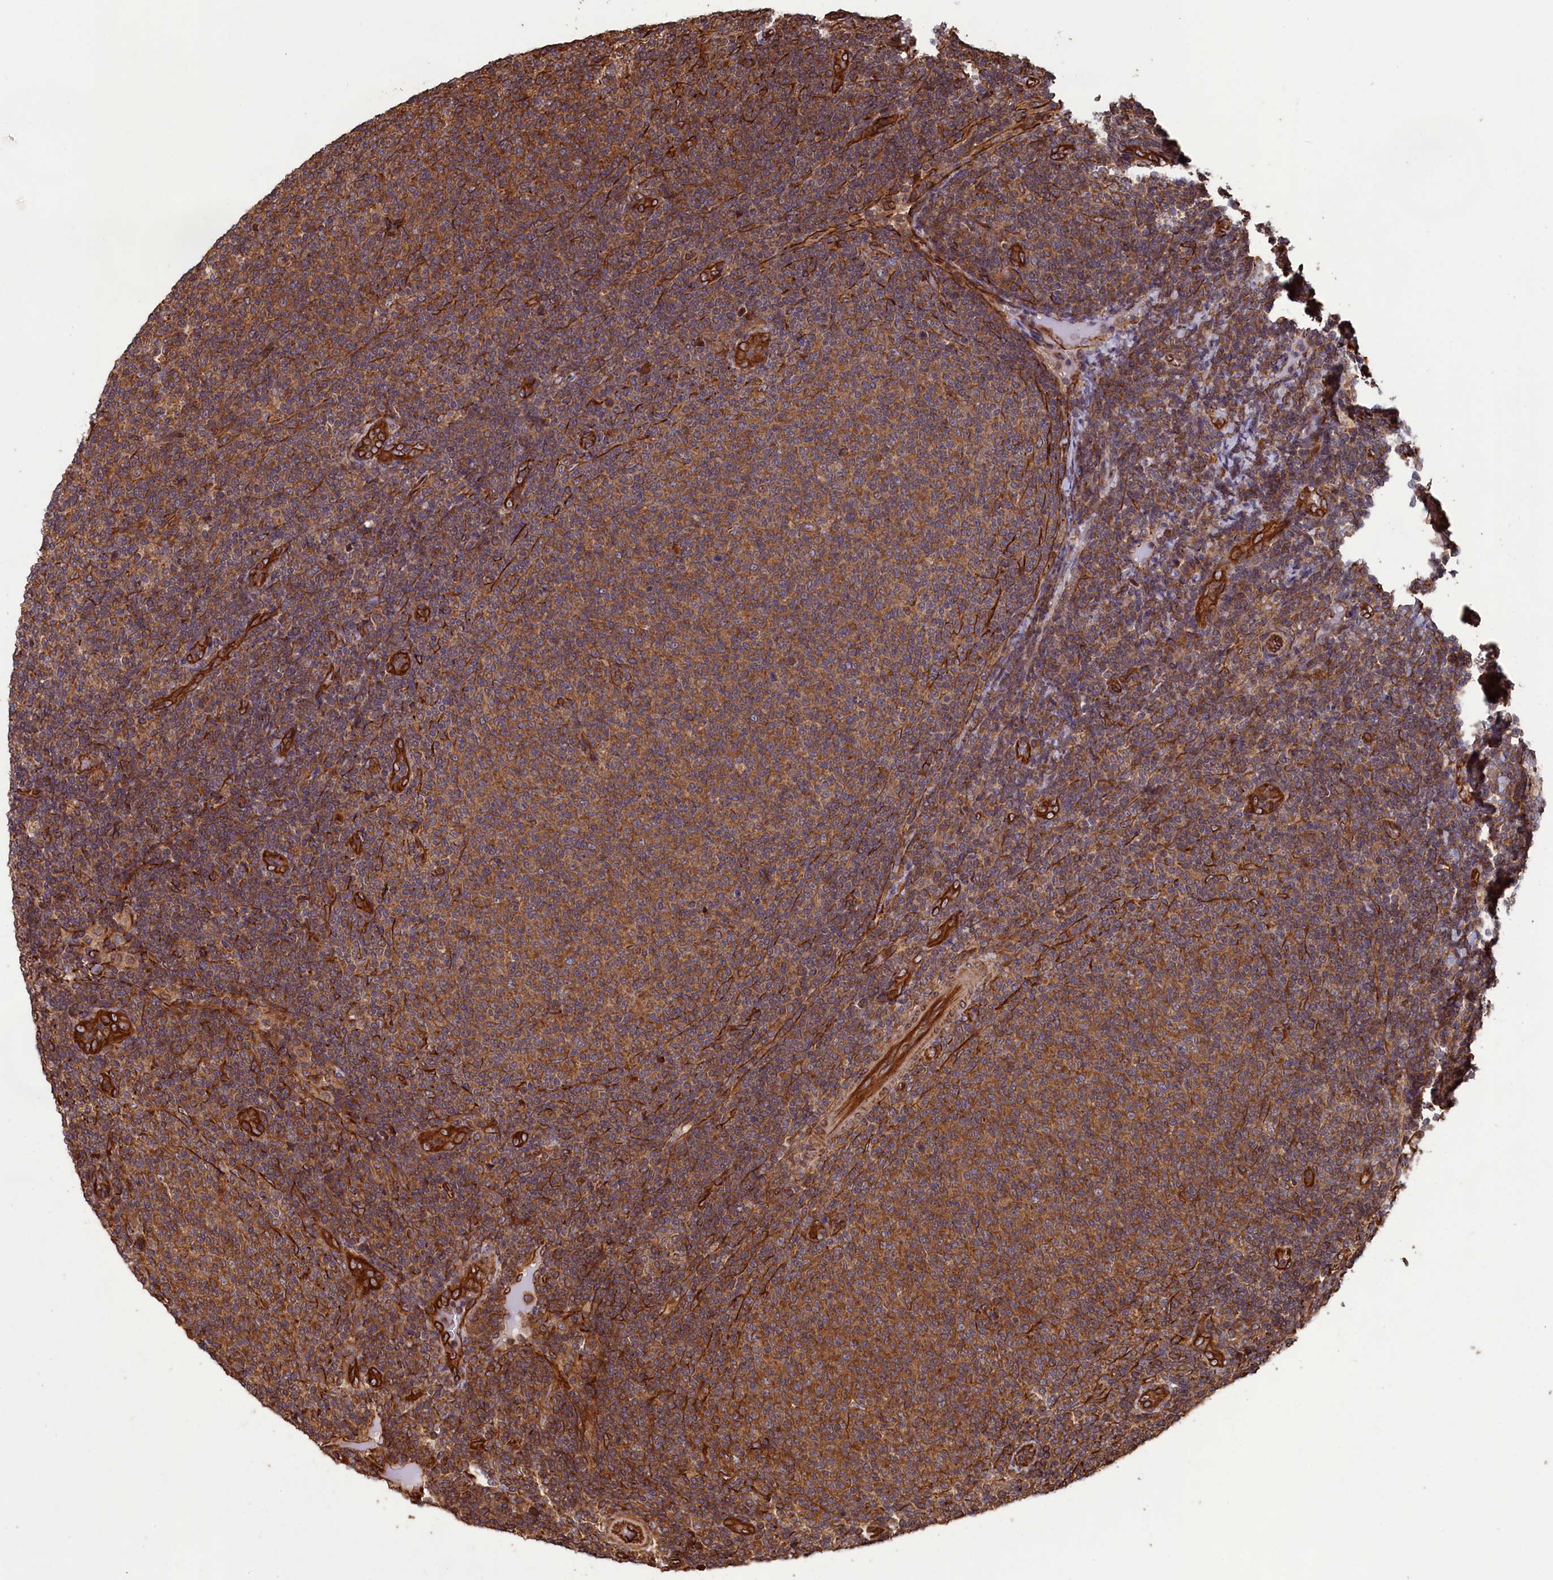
{"staining": {"intensity": "moderate", "quantity": ">75%", "location": "cytoplasmic/membranous"}, "tissue": "lymphoma", "cell_type": "Tumor cells", "image_type": "cancer", "snomed": [{"axis": "morphology", "description": "Malignant lymphoma, non-Hodgkin's type, Low grade"}, {"axis": "topography", "description": "Lymph node"}], "caption": "Protein staining of lymphoma tissue demonstrates moderate cytoplasmic/membranous staining in about >75% of tumor cells. (DAB IHC with brightfield microscopy, high magnification).", "gene": "CCDC124", "patient": {"sex": "male", "age": 66}}